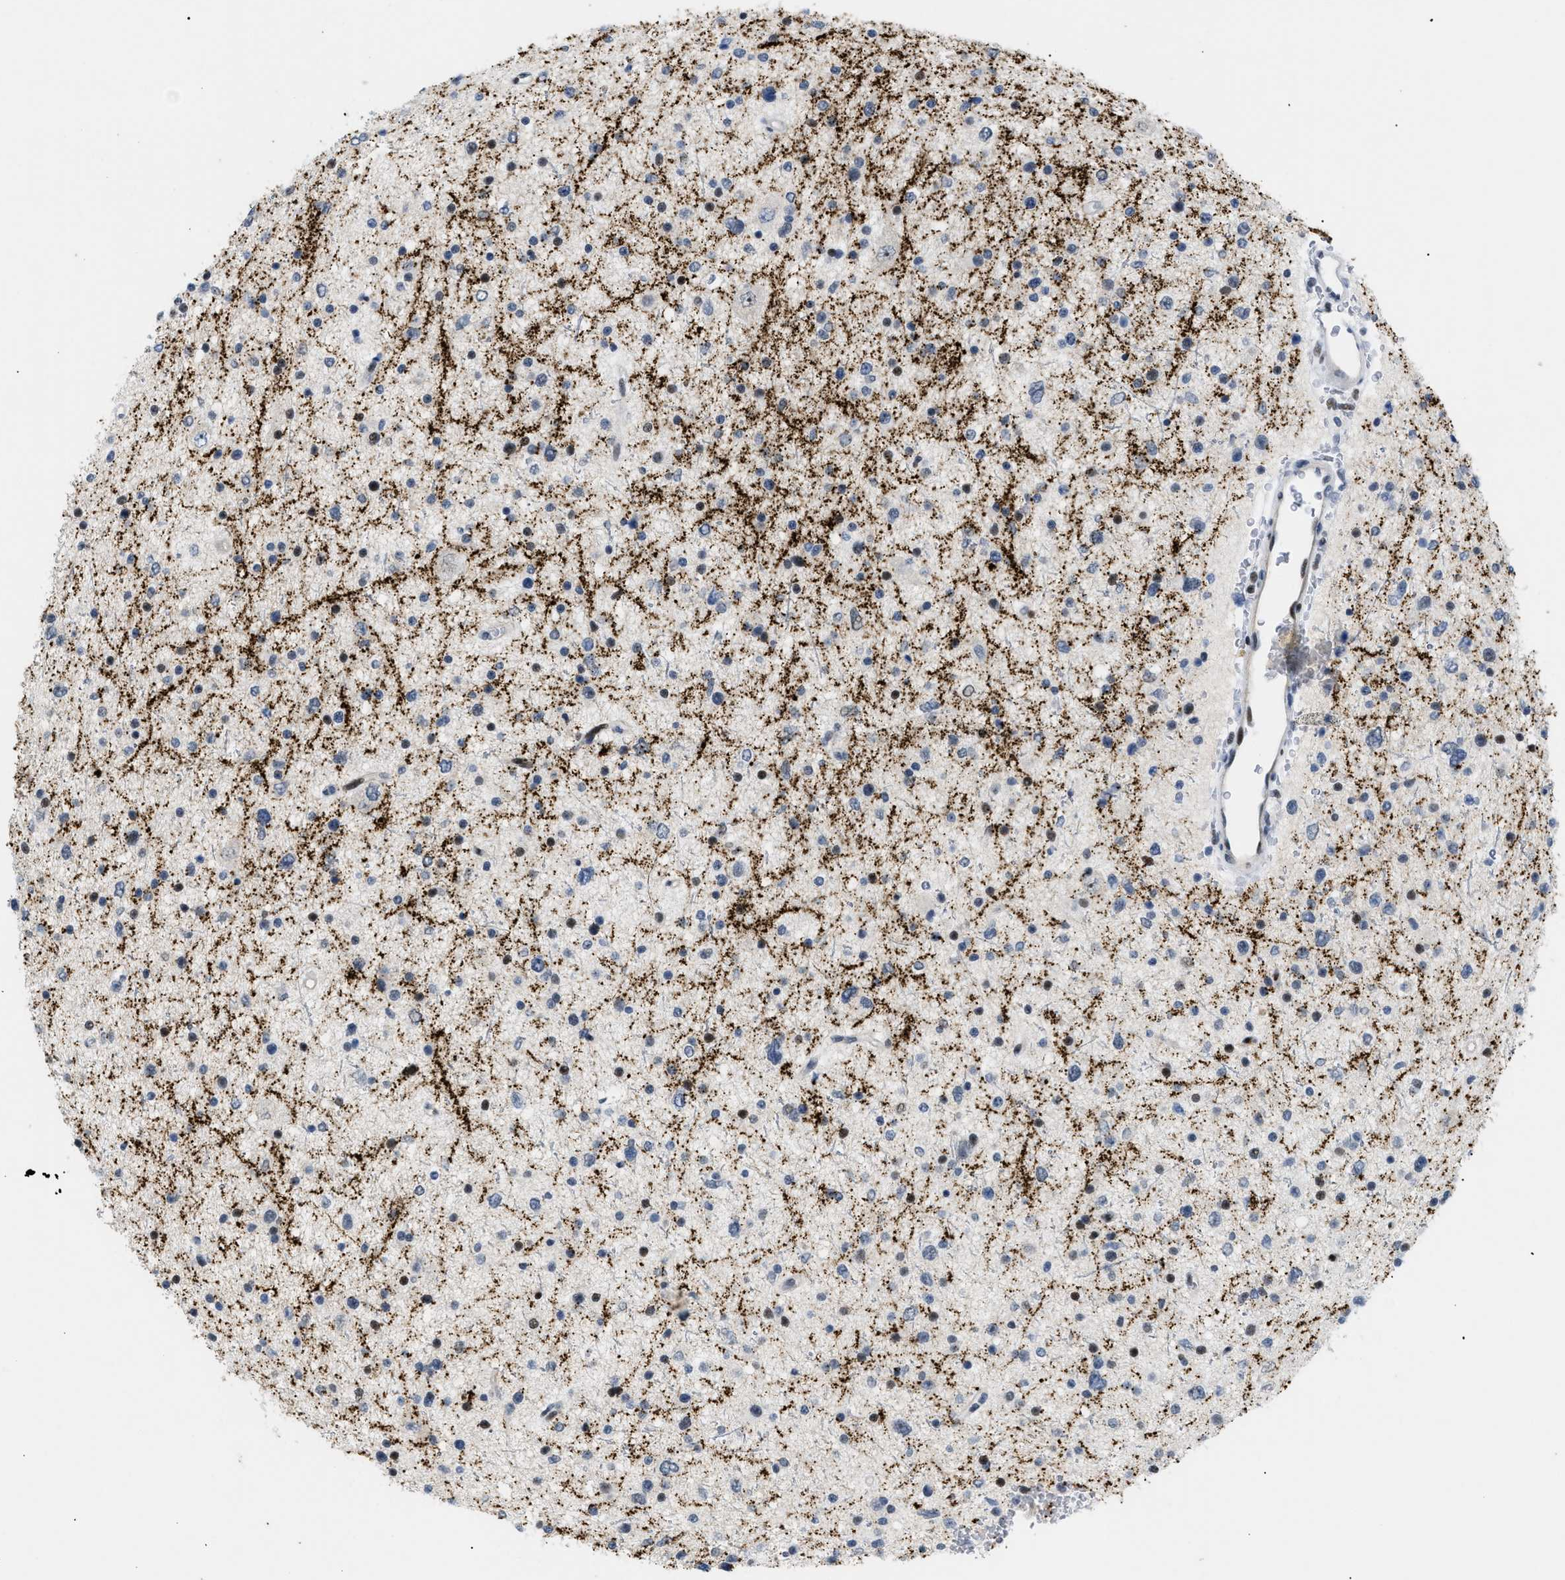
{"staining": {"intensity": "weak", "quantity": "<25%", "location": "nuclear"}, "tissue": "glioma", "cell_type": "Tumor cells", "image_type": "cancer", "snomed": [{"axis": "morphology", "description": "Glioma, malignant, Low grade"}, {"axis": "topography", "description": "Brain"}], "caption": "An immunohistochemistry (IHC) photomicrograph of glioma is shown. There is no staining in tumor cells of glioma.", "gene": "MED1", "patient": {"sex": "female", "age": 37}}